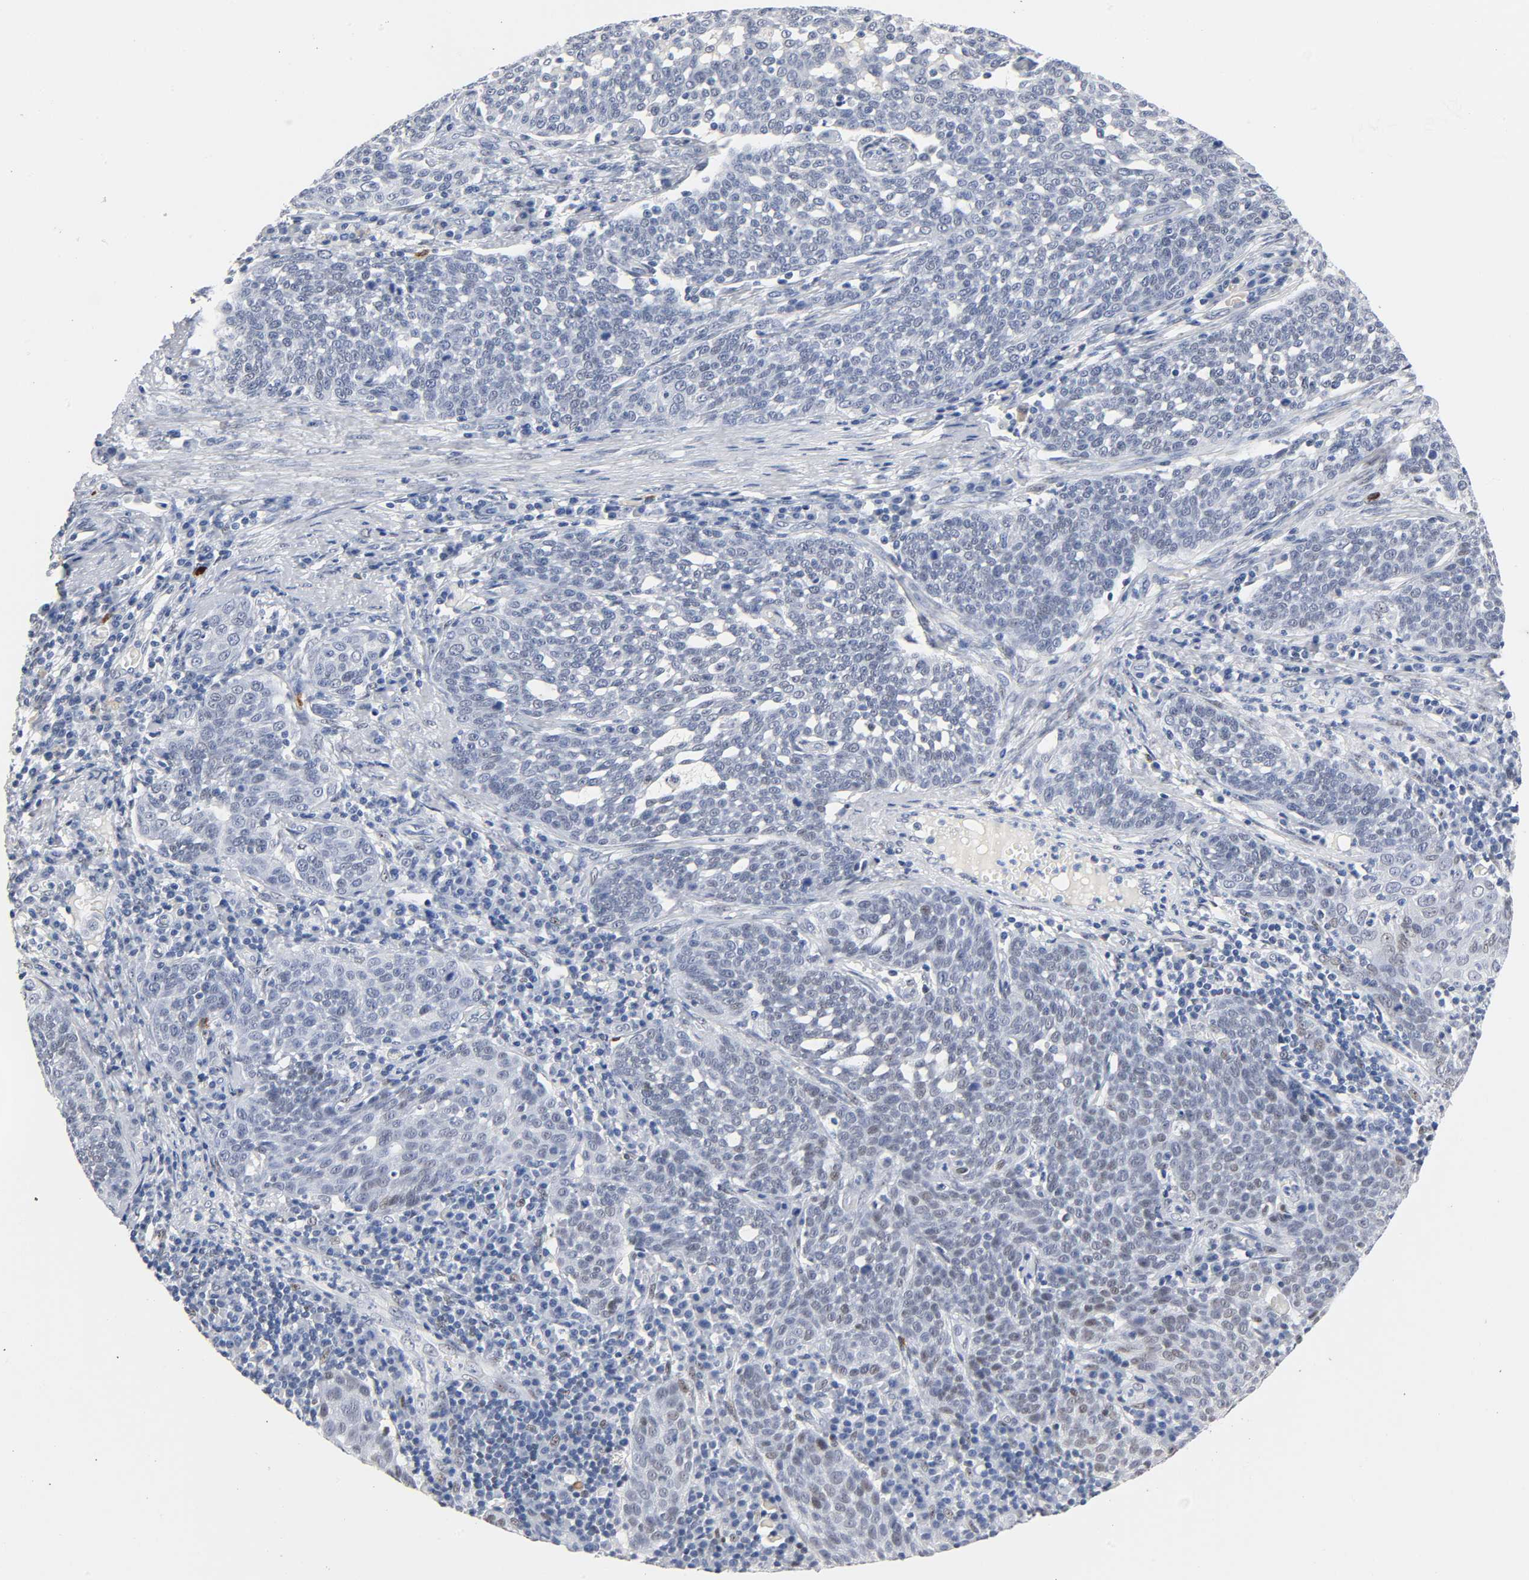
{"staining": {"intensity": "weak", "quantity": "<25%", "location": "nuclear"}, "tissue": "cervical cancer", "cell_type": "Tumor cells", "image_type": "cancer", "snomed": [{"axis": "morphology", "description": "Squamous cell carcinoma, NOS"}, {"axis": "topography", "description": "Cervix"}], "caption": "This micrograph is of cervical squamous cell carcinoma stained with immunohistochemistry to label a protein in brown with the nuclei are counter-stained blue. There is no staining in tumor cells.", "gene": "NAB2", "patient": {"sex": "female", "age": 34}}